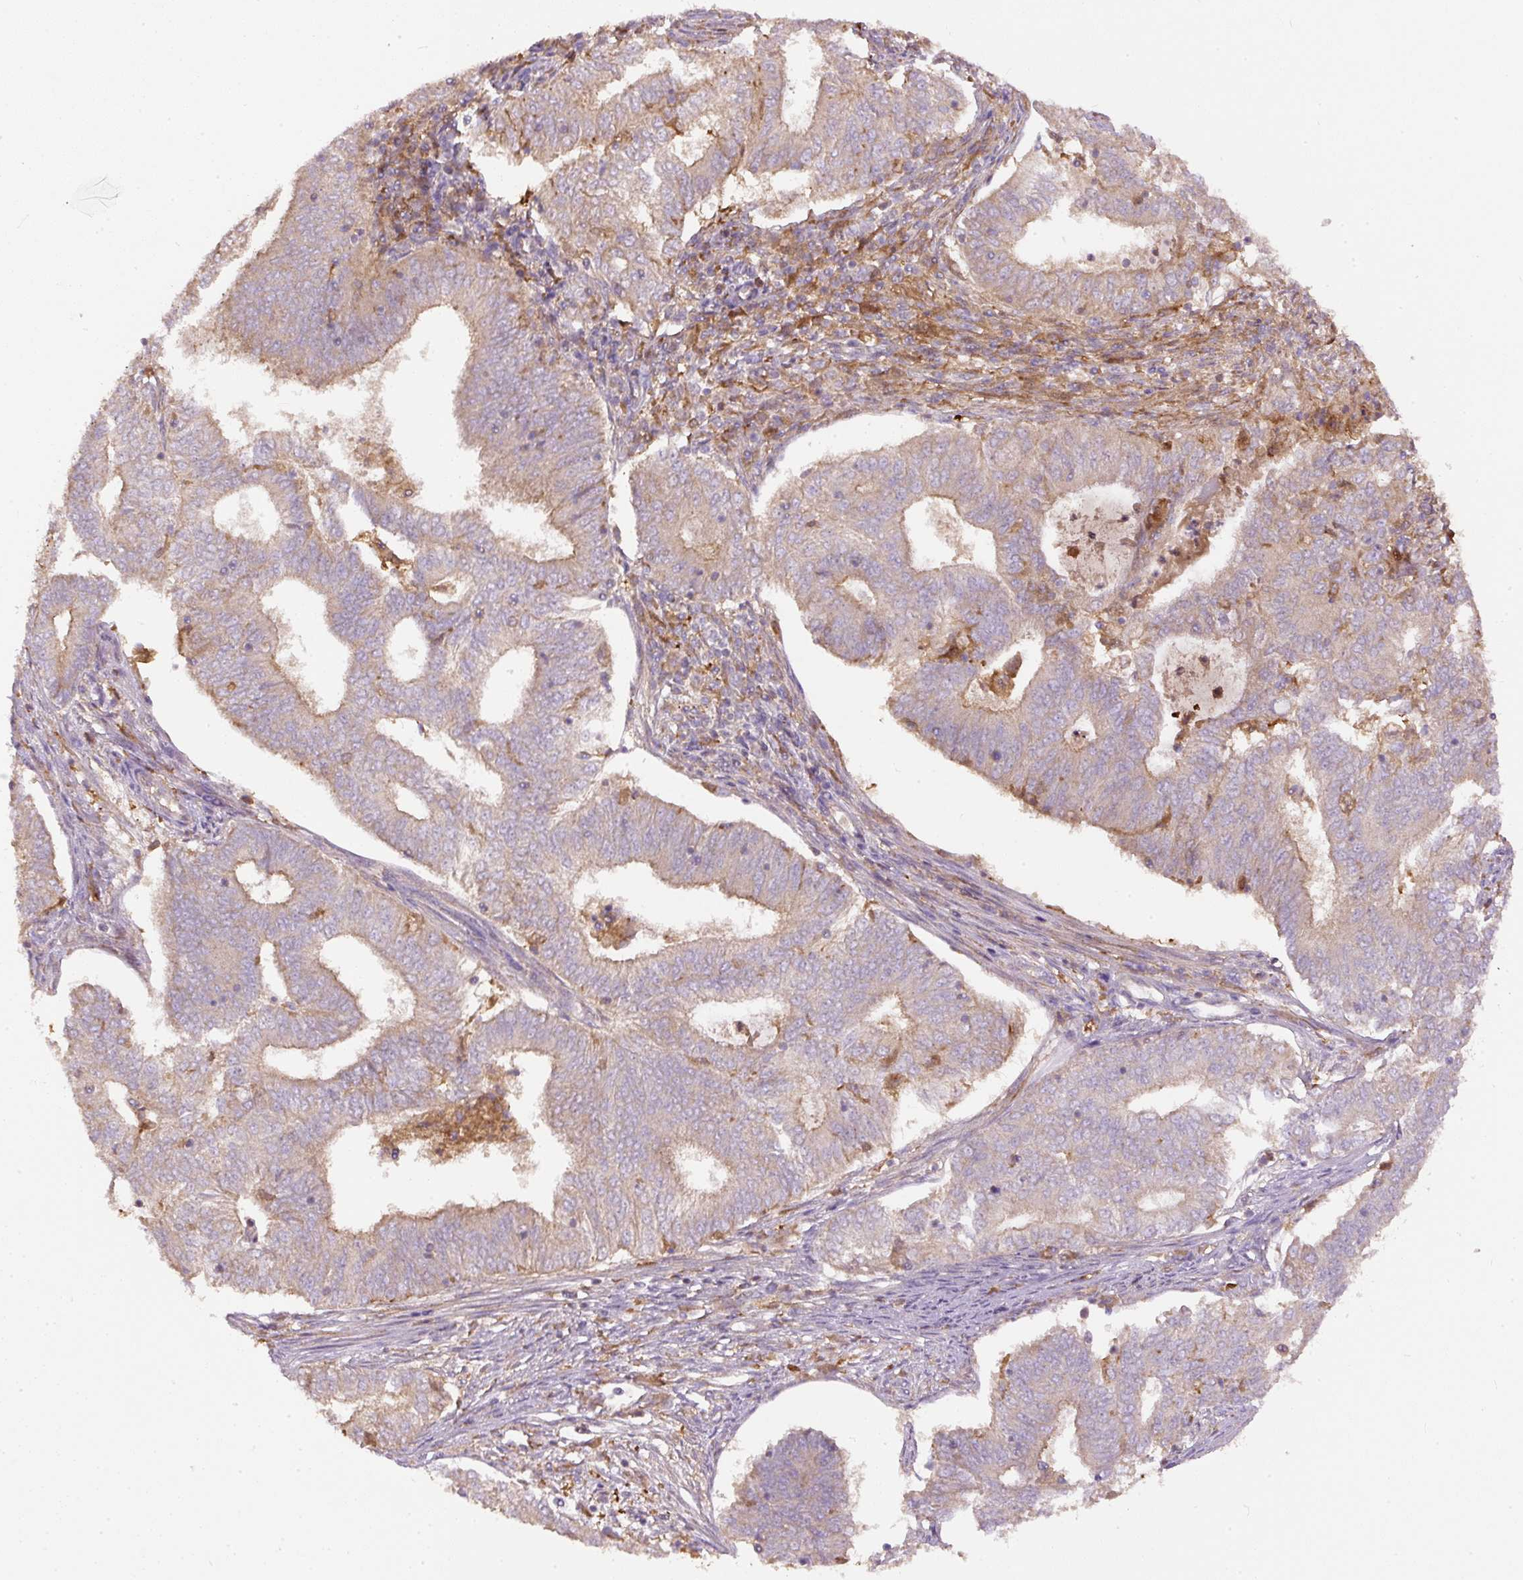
{"staining": {"intensity": "weak", "quantity": ">75%", "location": "cytoplasmic/membranous"}, "tissue": "endometrial cancer", "cell_type": "Tumor cells", "image_type": "cancer", "snomed": [{"axis": "morphology", "description": "Adenocarcinoma, NOS"}, {"axis": "topography", "description": "Endometrium"}], "caption": "This is a histology image of immunohistochemistry (IHC) staining of endometrial adenocarcinoma, which shows weak staining in the cytoplasmic/membranous of tumor cells.", "gene": "DAPK1", "patient": {"sex": "female", "age": 62}}